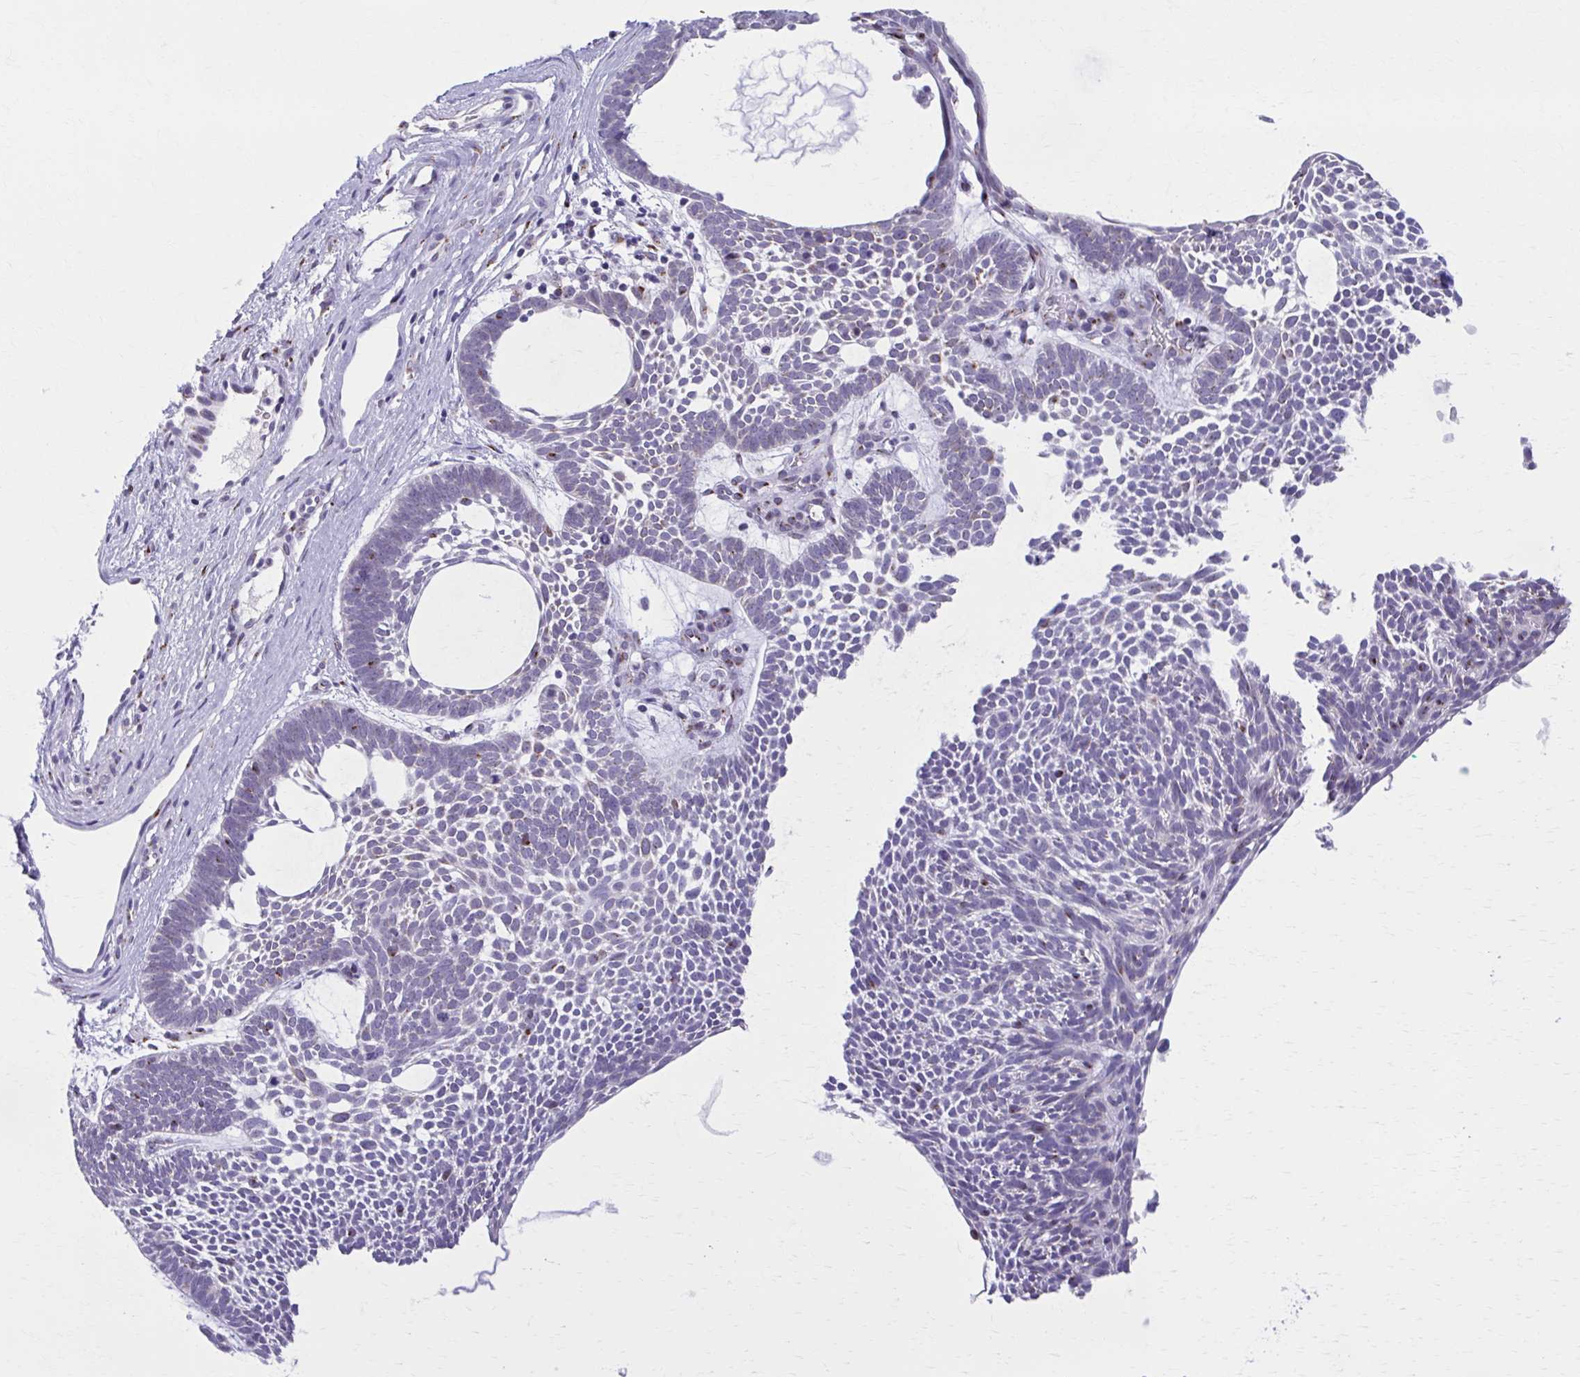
{"staining": {"intensity": "negative", "quantity": "none", "location": "none"}, "tissue": "skin cancer", "cell_type": "Tumor cells", "image_type": "cancer", "snomed": [{"axis": "morphology", "description": "Basal cell carcinoma"}, {"axis": "topography", "description": "Skin"}, {"axis": "topography", "description": "Skin of face"}], "caption": "This image is of skin basal cell carcinoma stained with immunohistochemistry to label a protein in brown with the nuclei are counter-stained blue. There is no expression in tumor cells.", "gene": "ZNF682", "patient": {"sex": "male", "age": 83}}